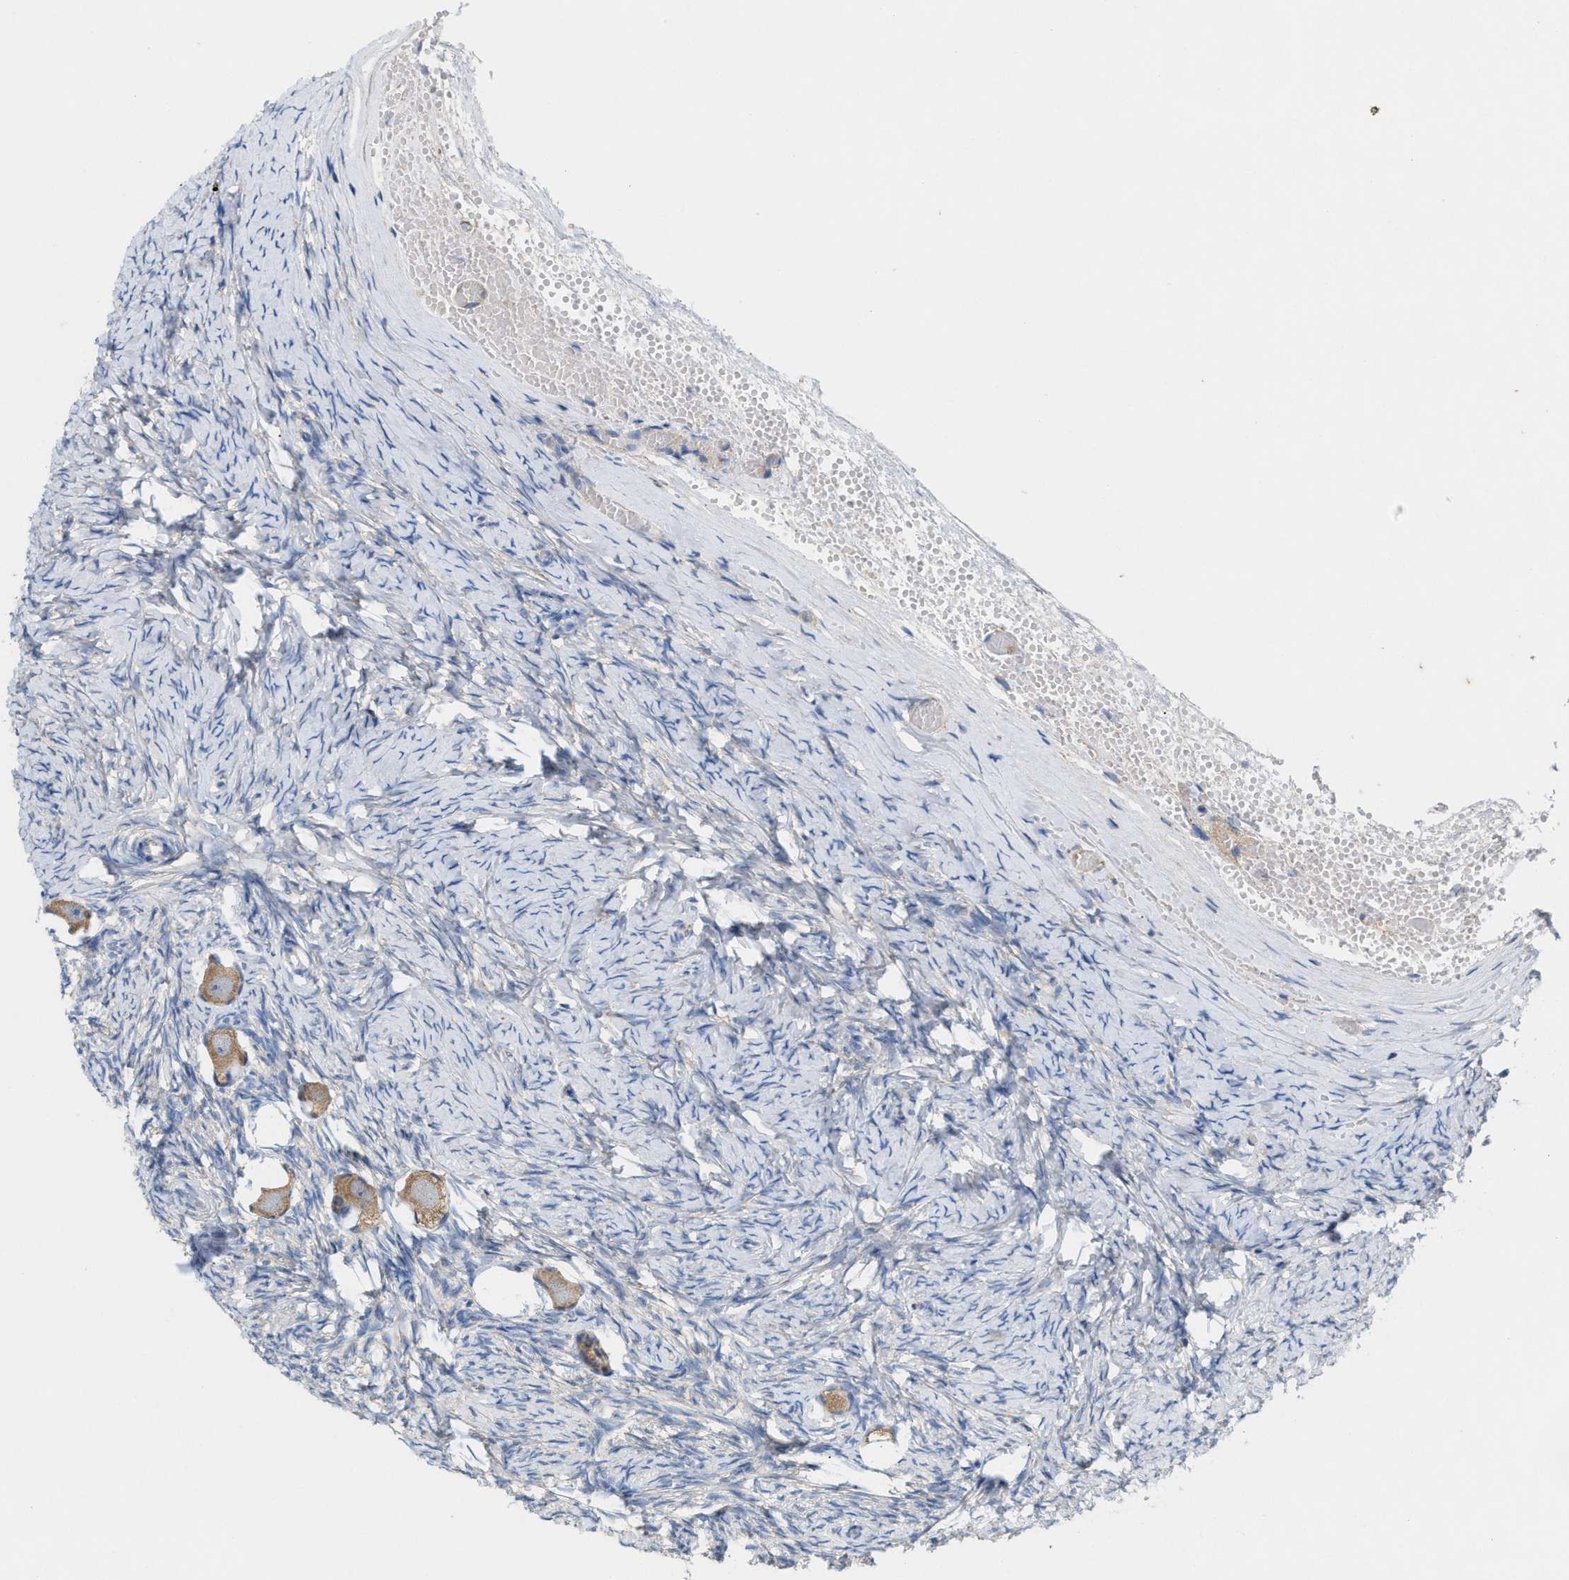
{"staining": {"intensity": "moderate", "quantity": ">75%", "location": "cytoplasmic/membranous"}, "tissue": "ovary", "cell_type": "Follicle cells", "image_type": "normal", "snomed": [{"axis": "morphology", "description": "Normal tissue, NOS"}, {"axis": "topography", "description": "Ovary"}], "caption": "About >75% of follicle cells in benign ovary exhibit moderate cytoplasmic/membranous protein staining as visualized by brown immunohistochemical staining.", "gene": "DYNC2I1", "patient": {"sex": "female", "age": 27}}